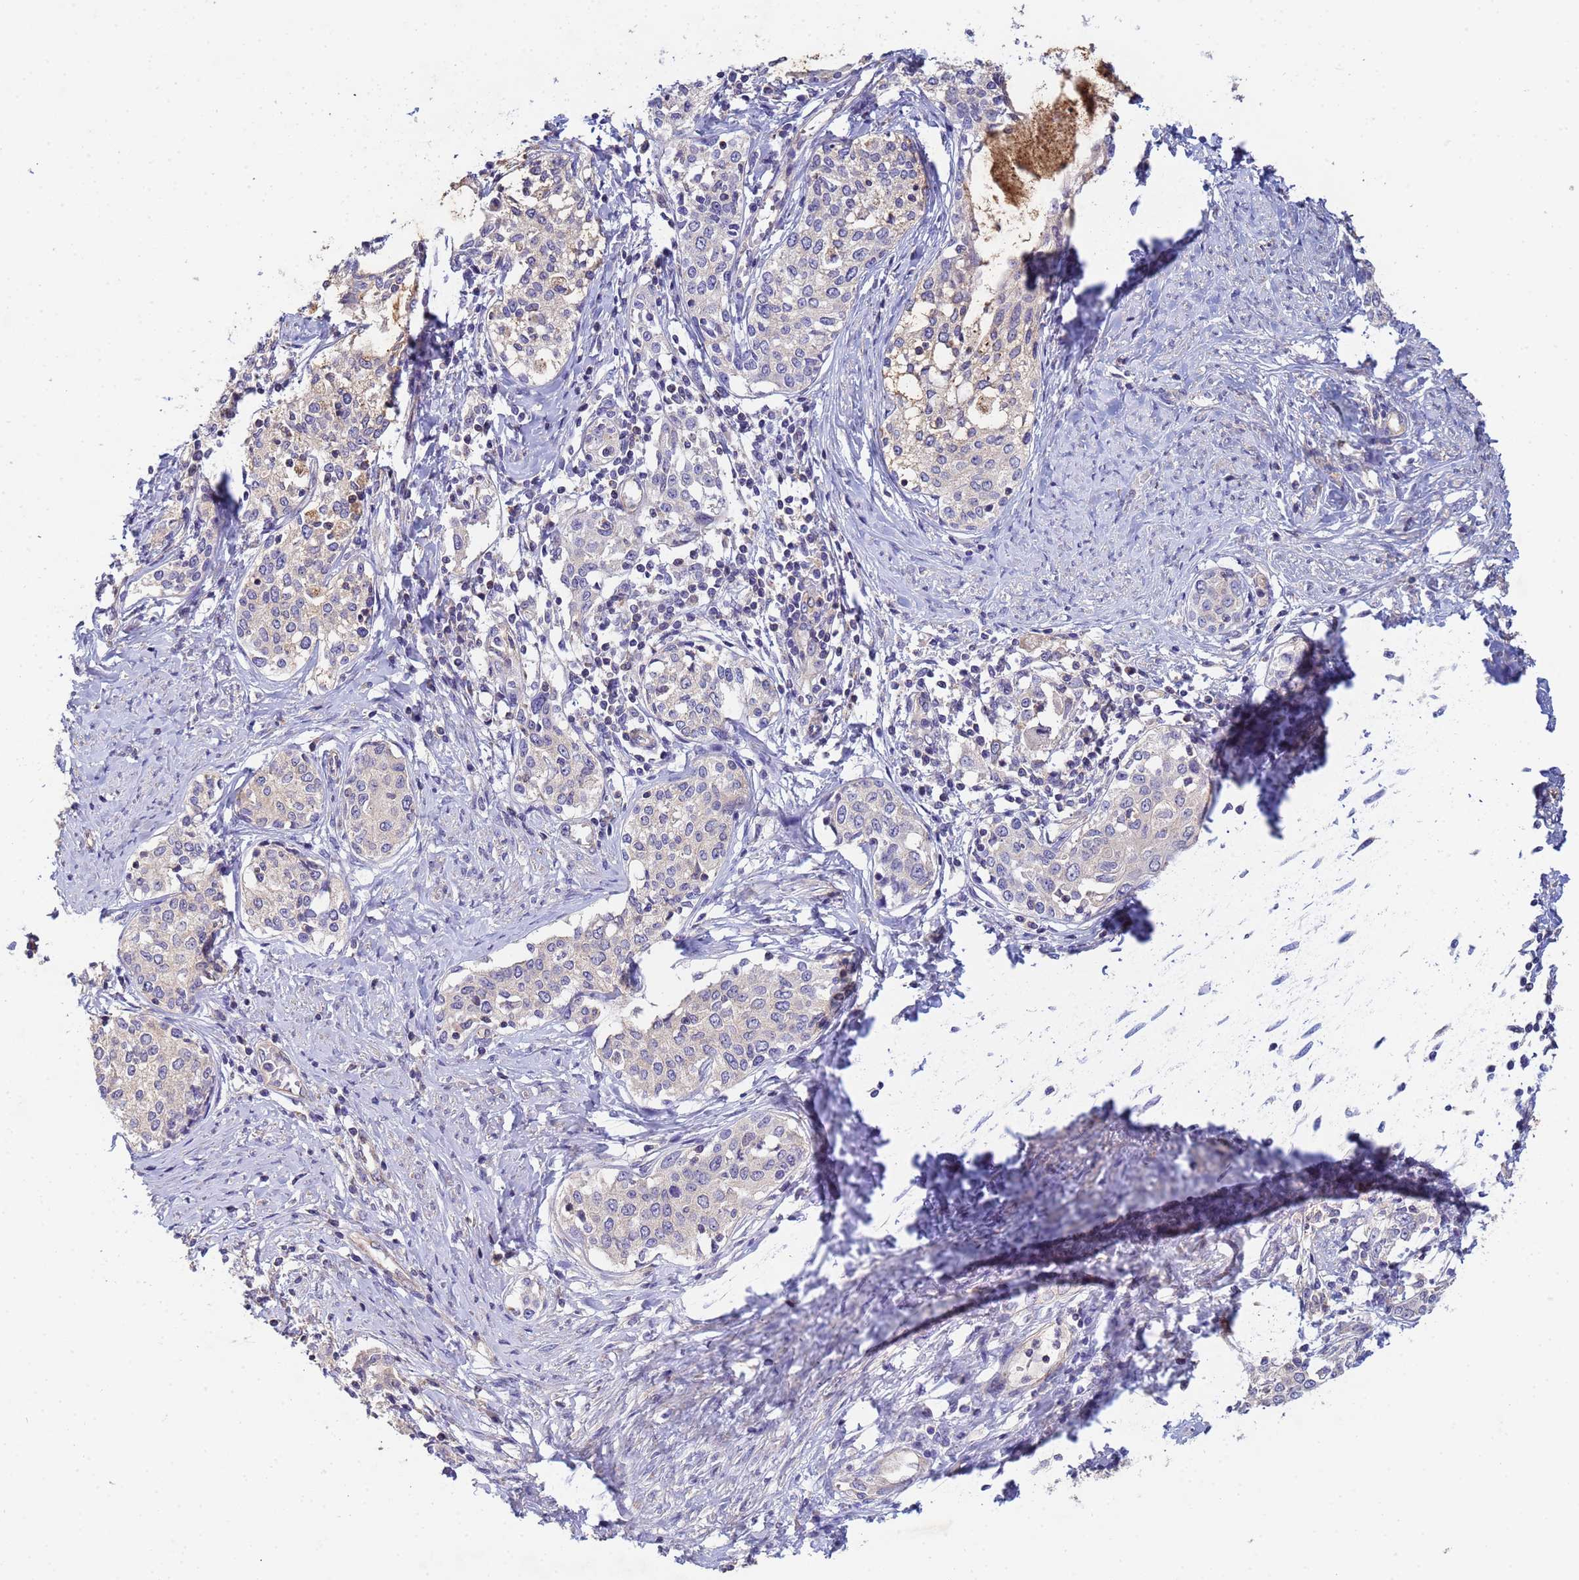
{"staining": {"intensity": "negative", "quantity": "none", "location": "none"}, "tissue": "cervical cancer", "cell_type": "Tumor cells", "image_type": "cancer", "snomed": [{"axis": "morphology", "description": "Squamous cell carcinoma, NOS"}, {"axis": "morphology", "description": "Adenocarcinoma, NOS"}, {"axis": "topography", "description": "Cervix"}], "caption": "A micrograph of squamous cell carcinoma (cervical) stained for a protein demonstrates no brown staining in tumor cells.", "gene": "CDC34", "patient": {"sex": "female", "age": 52}}